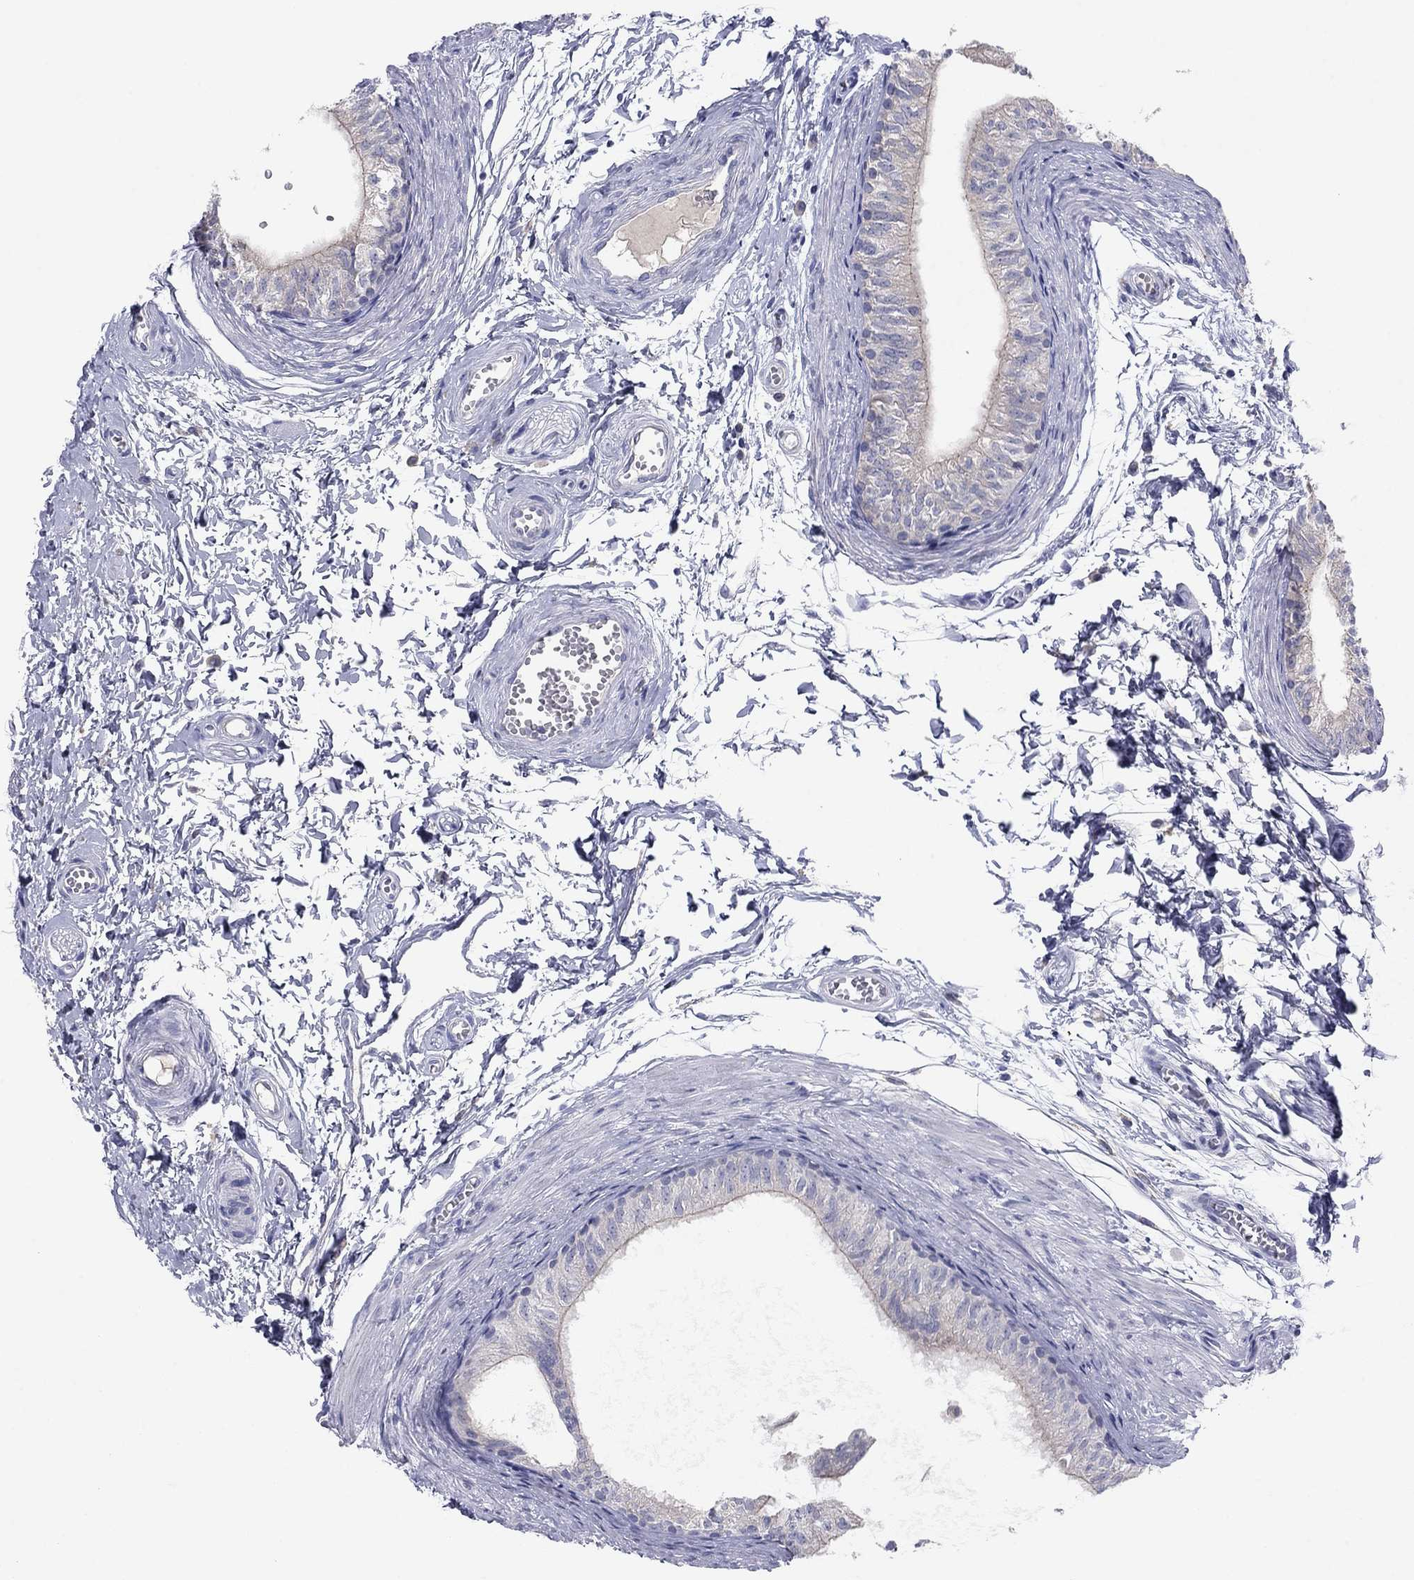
{"staining": {"intensity": "negative", "quantity": "none", "location": "none"}, "tissue": "epididymis", "cell_type": "Glandular cells", "image_type": "normal", "snomed": [{"axis": "morphology", "description": "Normal tissue, NOS"}, {"axis": "topography", "description": "Epididymis"}], "caption": "An image of epididymis stained for a protein reveals no brown staining in glandular cells. The staining is performed using DAB brown chromogen with nuclei counter-stained in using hematoxylin.", "gene": "CNTNAP4", "patient": {"sex": "male", "age": 22}}